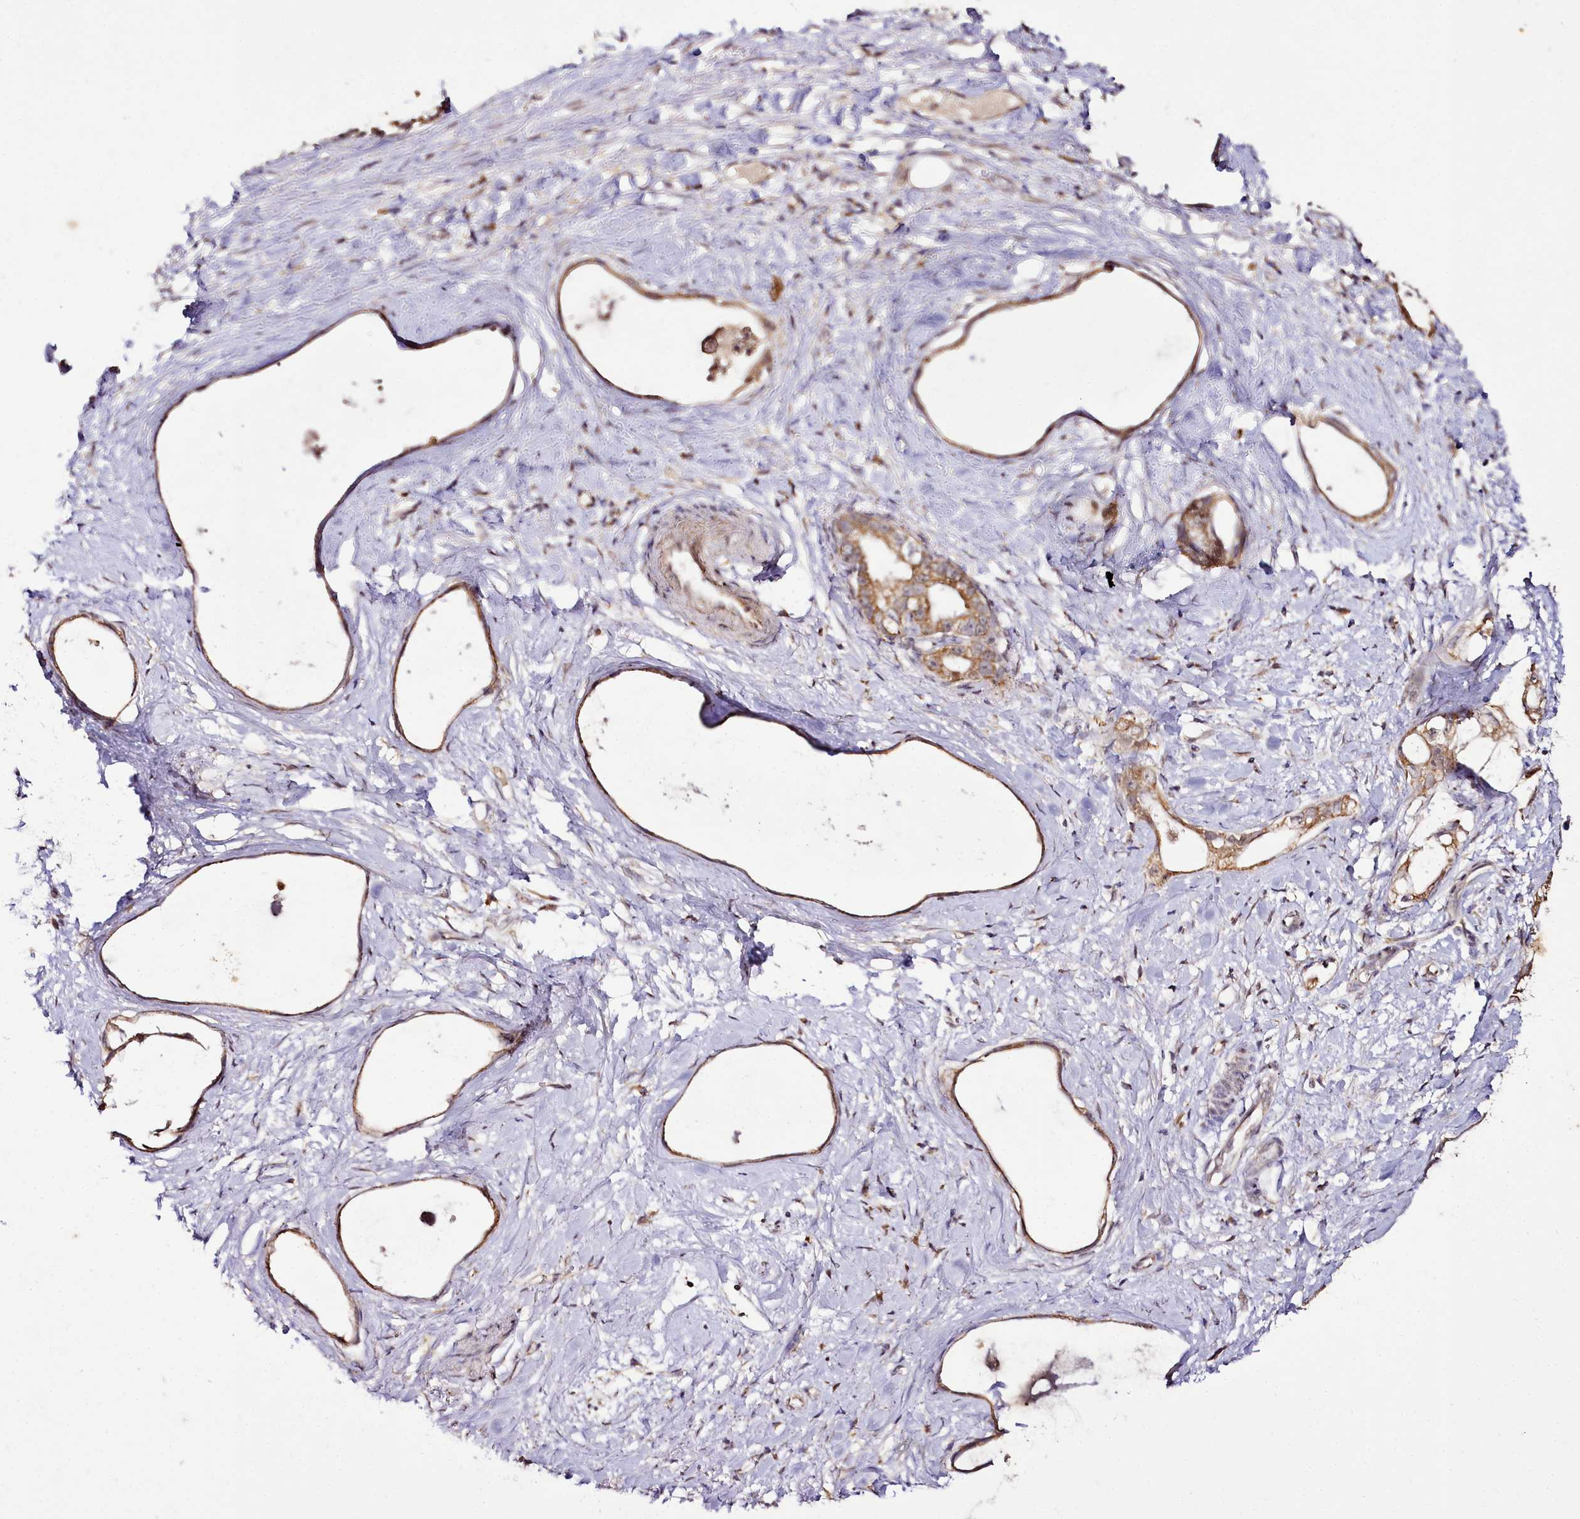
{"staining": {"intensity": "moderate", "quantity": ">75%", "location": "cytoplasmic/membranous"}, "tissue": "stomach cancer", "cell_type": "Tumor cells", "image_type": "cancer", "snomed": [{"axis": "morphology", "description": "Adenocarcinoma, NOS"}, {"axis": "topography", "description": "Stomach"}], "caption": "IHC of human stomach adenocarcinoma exhibits medium levels of moderate cytoplasmic/membranous expression in approximately >75% of tumor cells.", "gene": "EDIL3", "patient": {"sex": "male", "age": 55}}